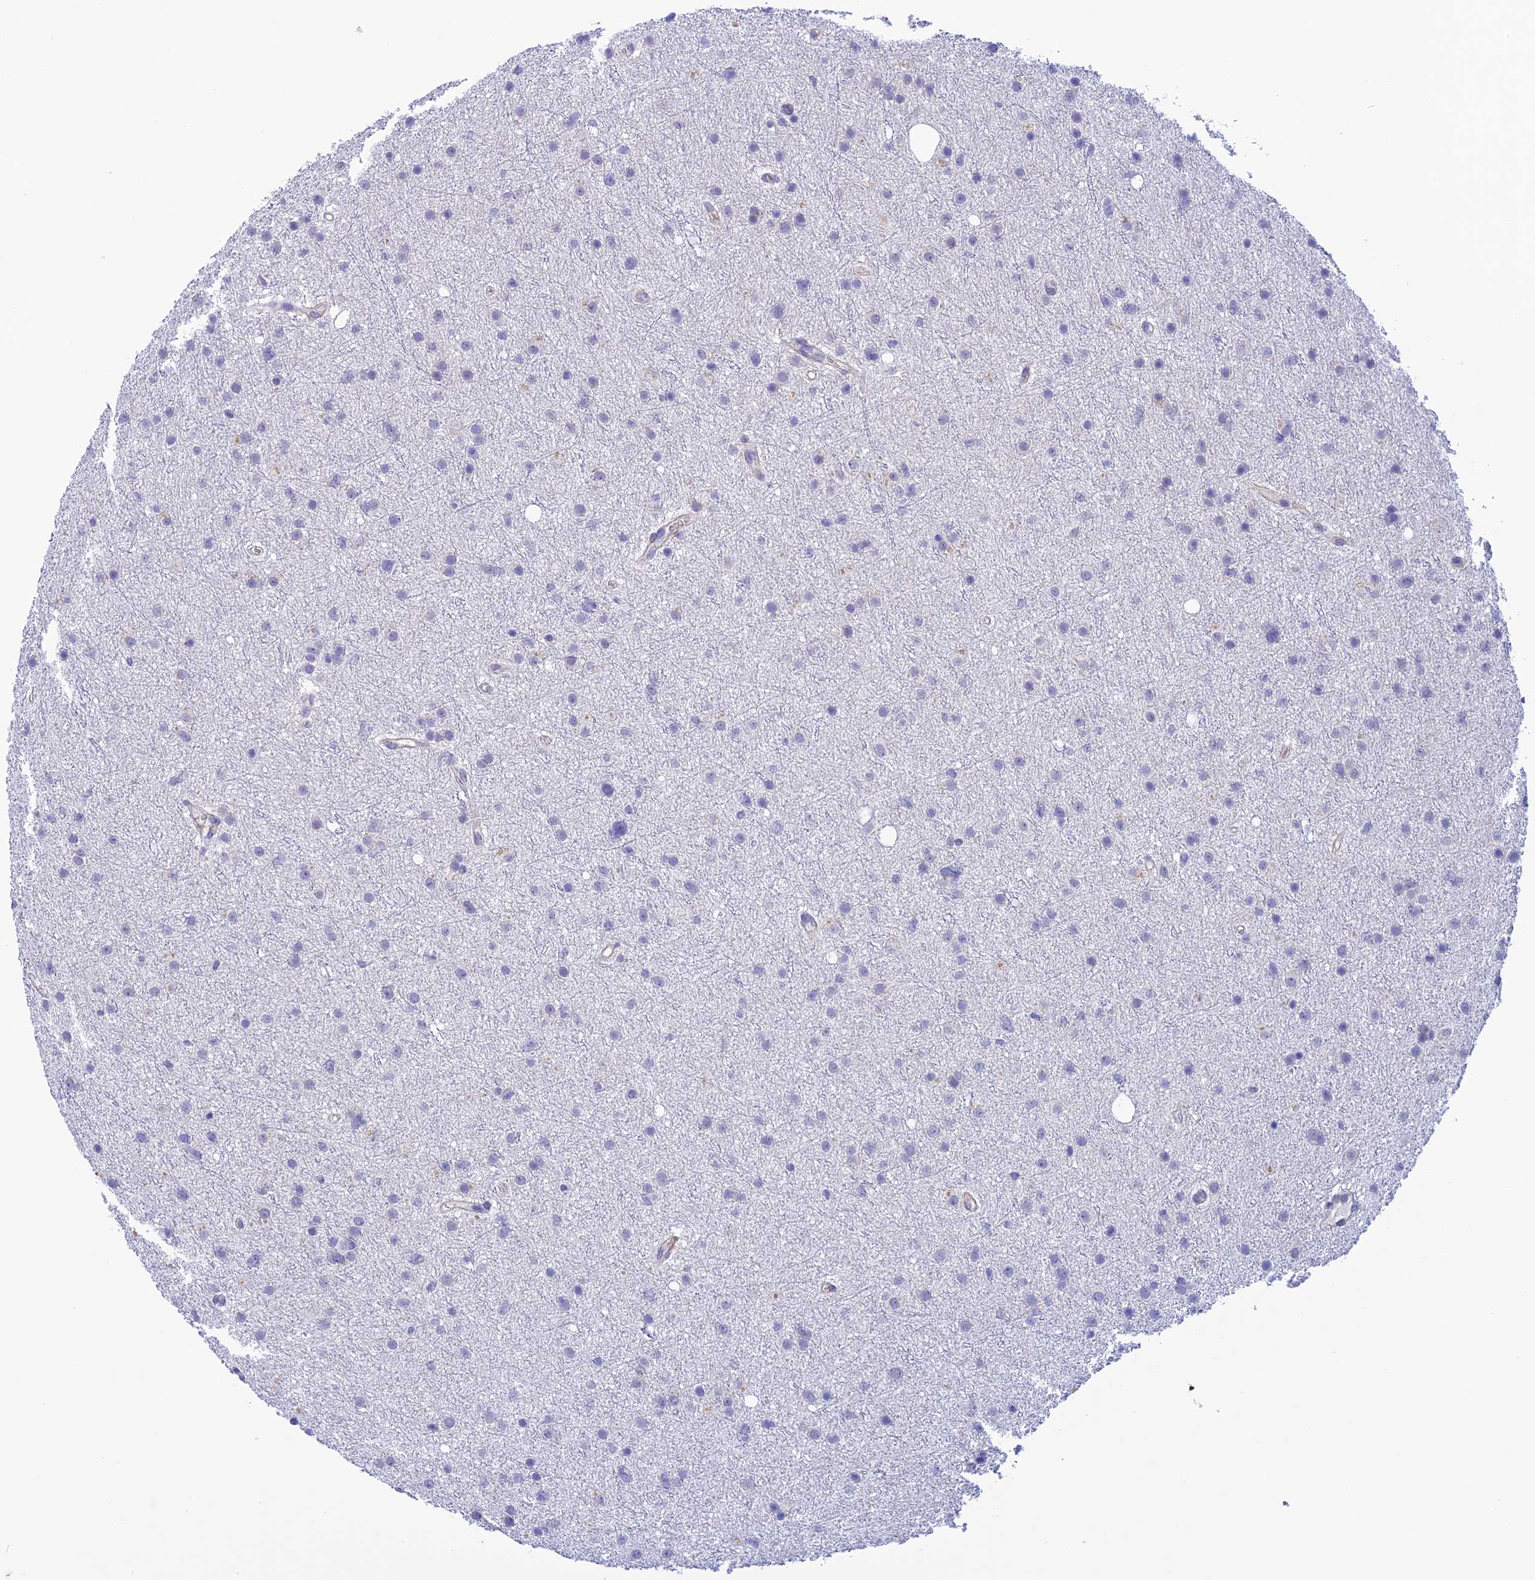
{"staining": {"intensity": "negative", "quantity": "none", "location": "none"}, "tissue": "glioma", "cell_type": "Tumor cells", "image_type": "cancer", "snomed": [{"axis": "morphology", "description": "Glioma, malignant, Low grade"}, {"axis": "topography", "description": "Cerebral cortex"}], "caption": "DAB immunohistochemical staining of human low-grade glioma (malignant) exhibits no significant positivity in tumor cells.", "gene": "RASGEF1B", "patient": {"sex": "female", "age": 39}}